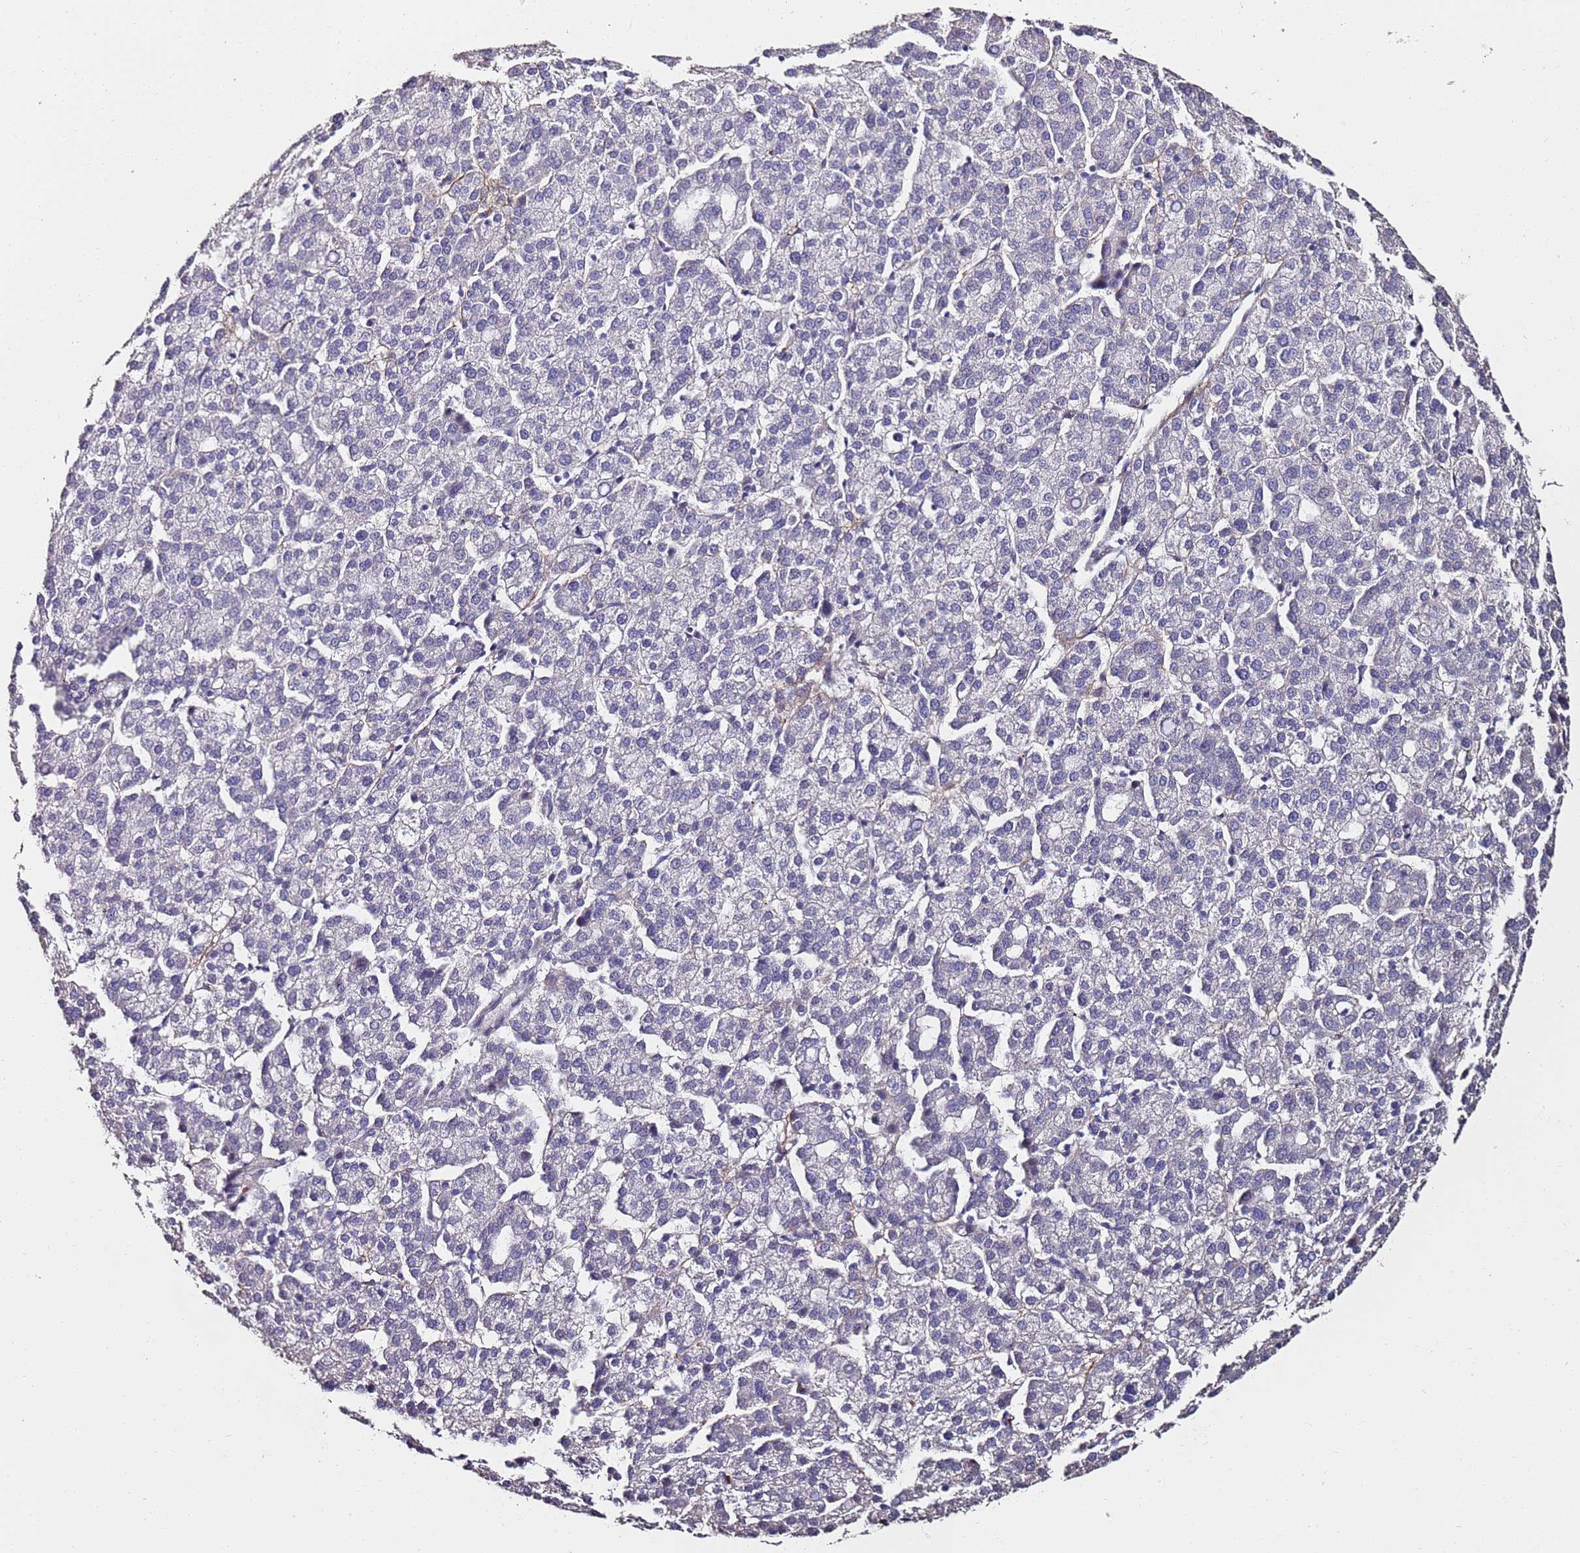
{"staining": {"intensity": "negative", "quantity": "none", "location": "none"}, "tissue": "liver cancer", "cell_type": "Tumor cells", "image_type": "cancer", "snomed": [{"axis": "morphology", "description": "Carcinoma, Hepatocellular, NOS"}, {"axis": "topography", "description": "Liver"}], "caption": "Immunohistochemistry image of liver cancer stained for a protein (brown), which displays no staining in tumor cells.", "gene": "C3orf80", "patient": {"sex": "female", "age": 58}}